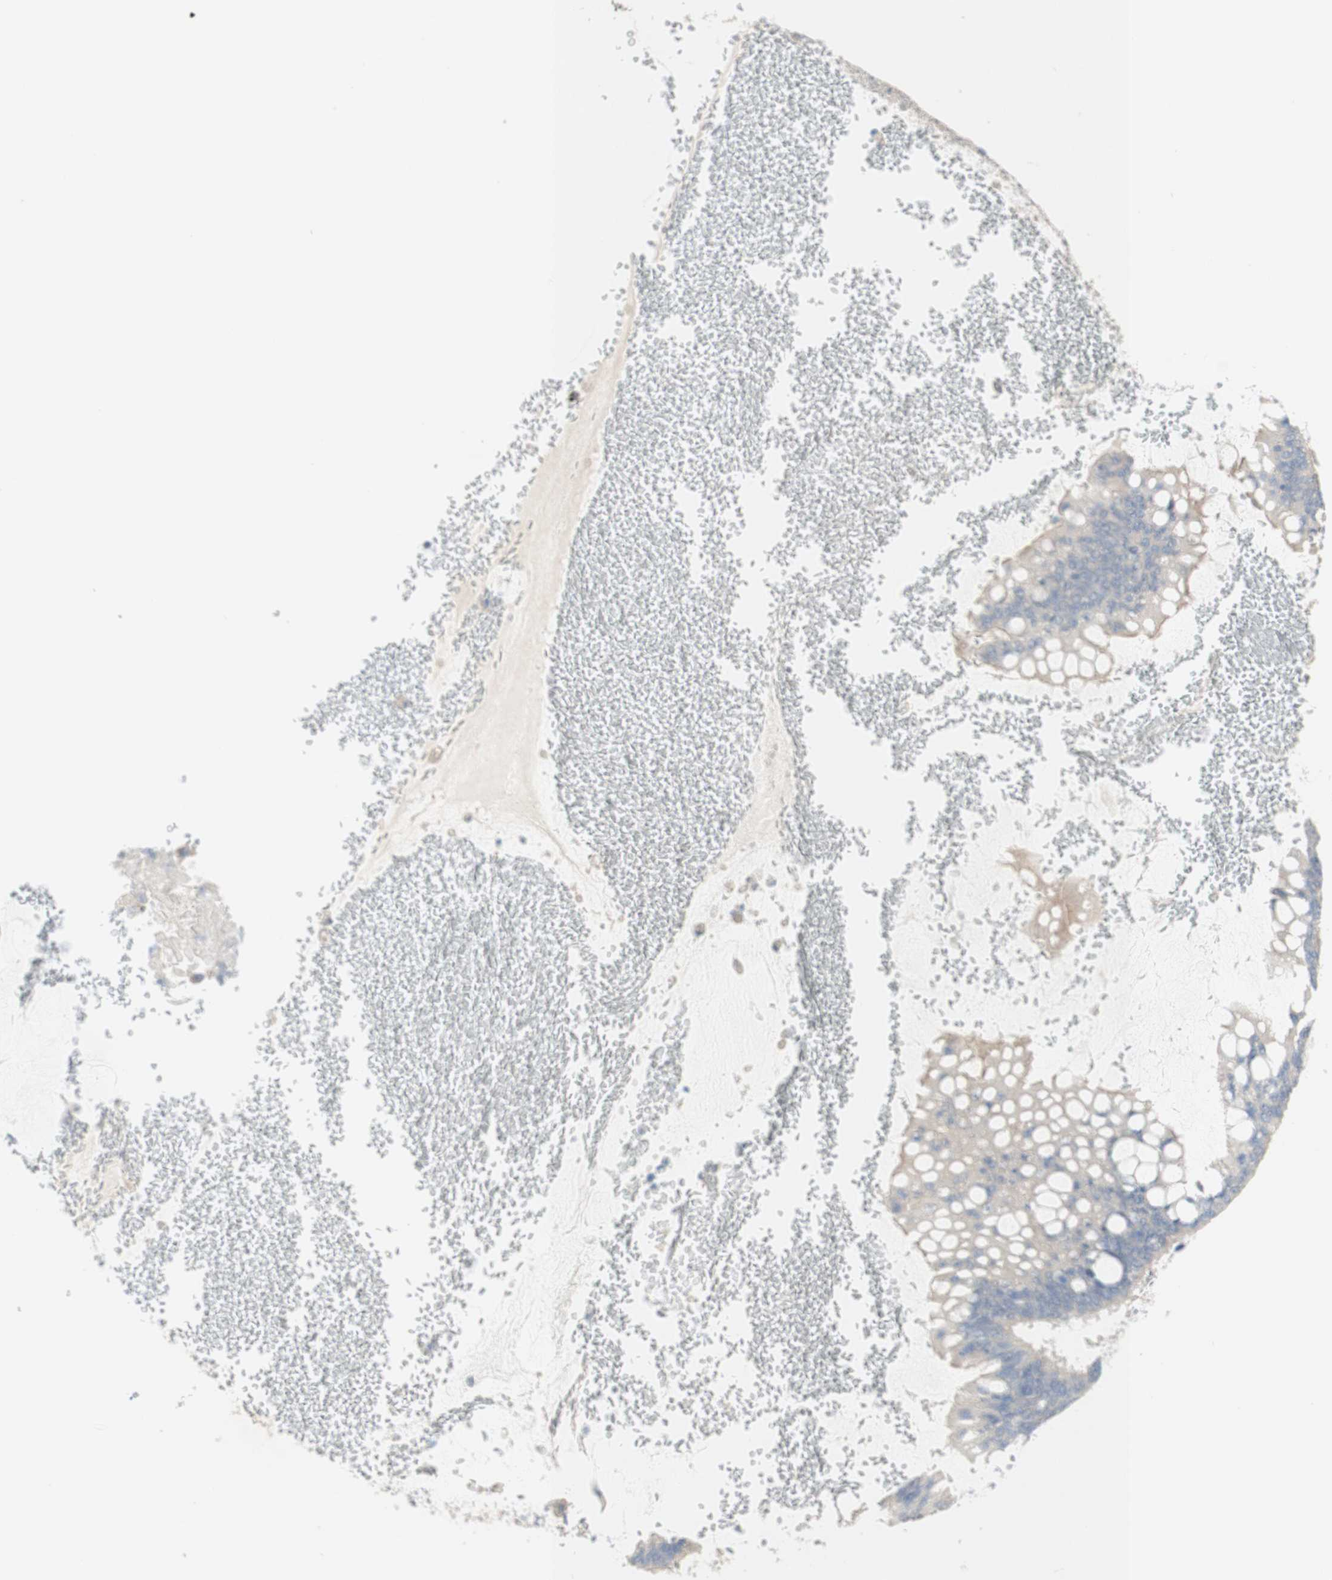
{"staining": {"intensity": "weak", "quantity": "25%-75%", "location": "cytoplasmic/membranous"}, "tissue": "ovarian cancer", "cell_type": "Tumor cells", "image_type": "cancer", "snomed": [{"axis": "morphology", "description": "Cystadenocarcinoma, mucinous, NOS"}, {"axis": "topography", "description": "Ovary"}], "caption": "Ovarian mucinous cystadenocarcinoma tissue shows weak cytoplasmic/membranous expression in about 25%-75% of tumor cells, visualized by immunohistochemistry.", "gene": "MANEA", "patient": {"sex": "female", "age": 73}}